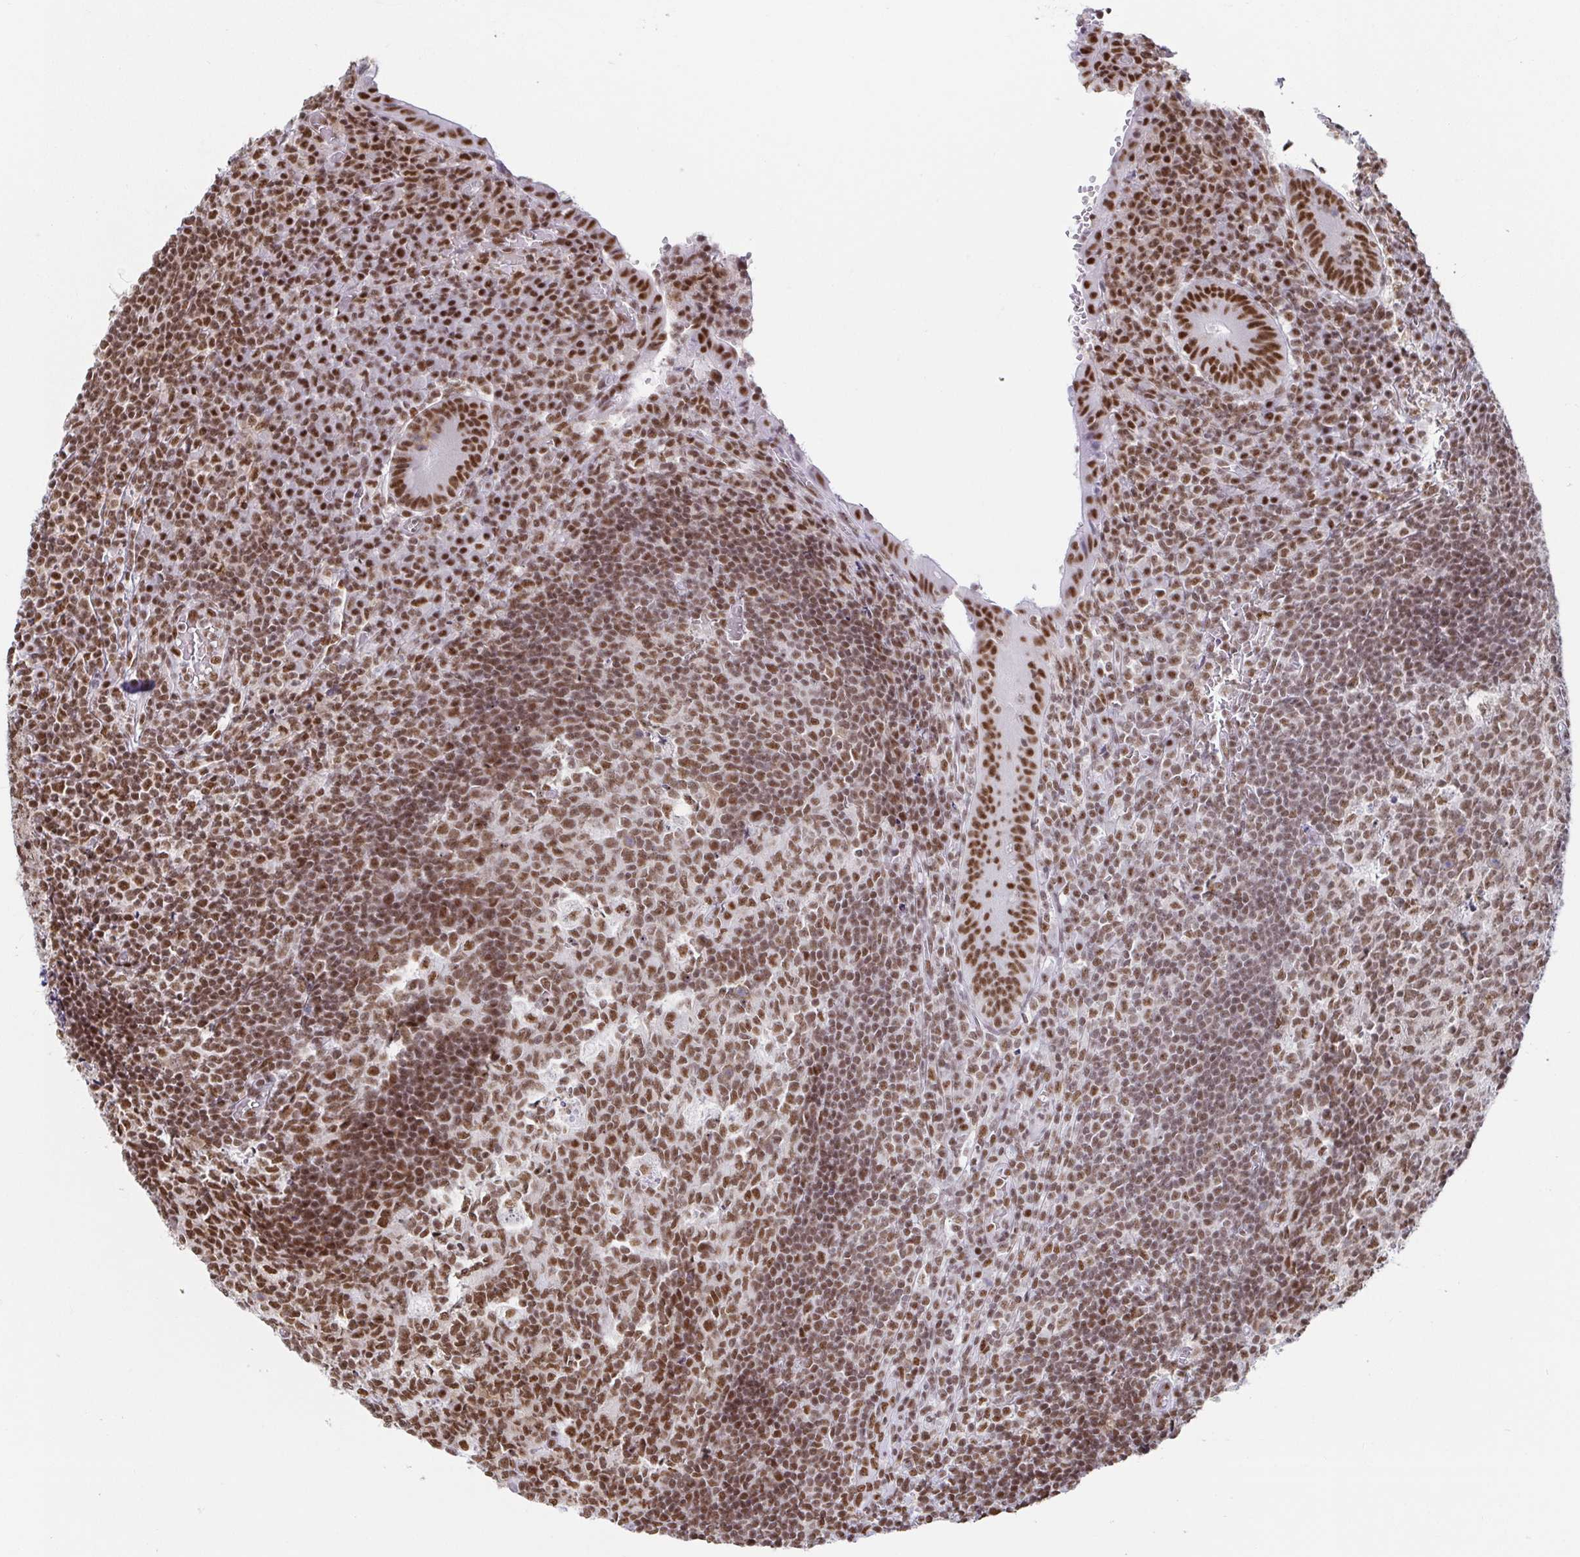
{"staining": {"intensity": "strong", "quantity": ">75%", "location": "nuclear"}, "tissue": "appendix", "cell_type": "Glandular cells", "image_type": "normal", "snomed": [{"axis": "morphology", "description": "Normal tissue, NOS"}, {"axis": "topography", "description": "Appendix"}], "caption": "Brown immunohistochemical staining in unremarkable appendix reveals strong nuclear positivity in approximately >75% of glandular cells.", "gene": "EWSR1", "patient": {"sex": "male", "age": 18}}